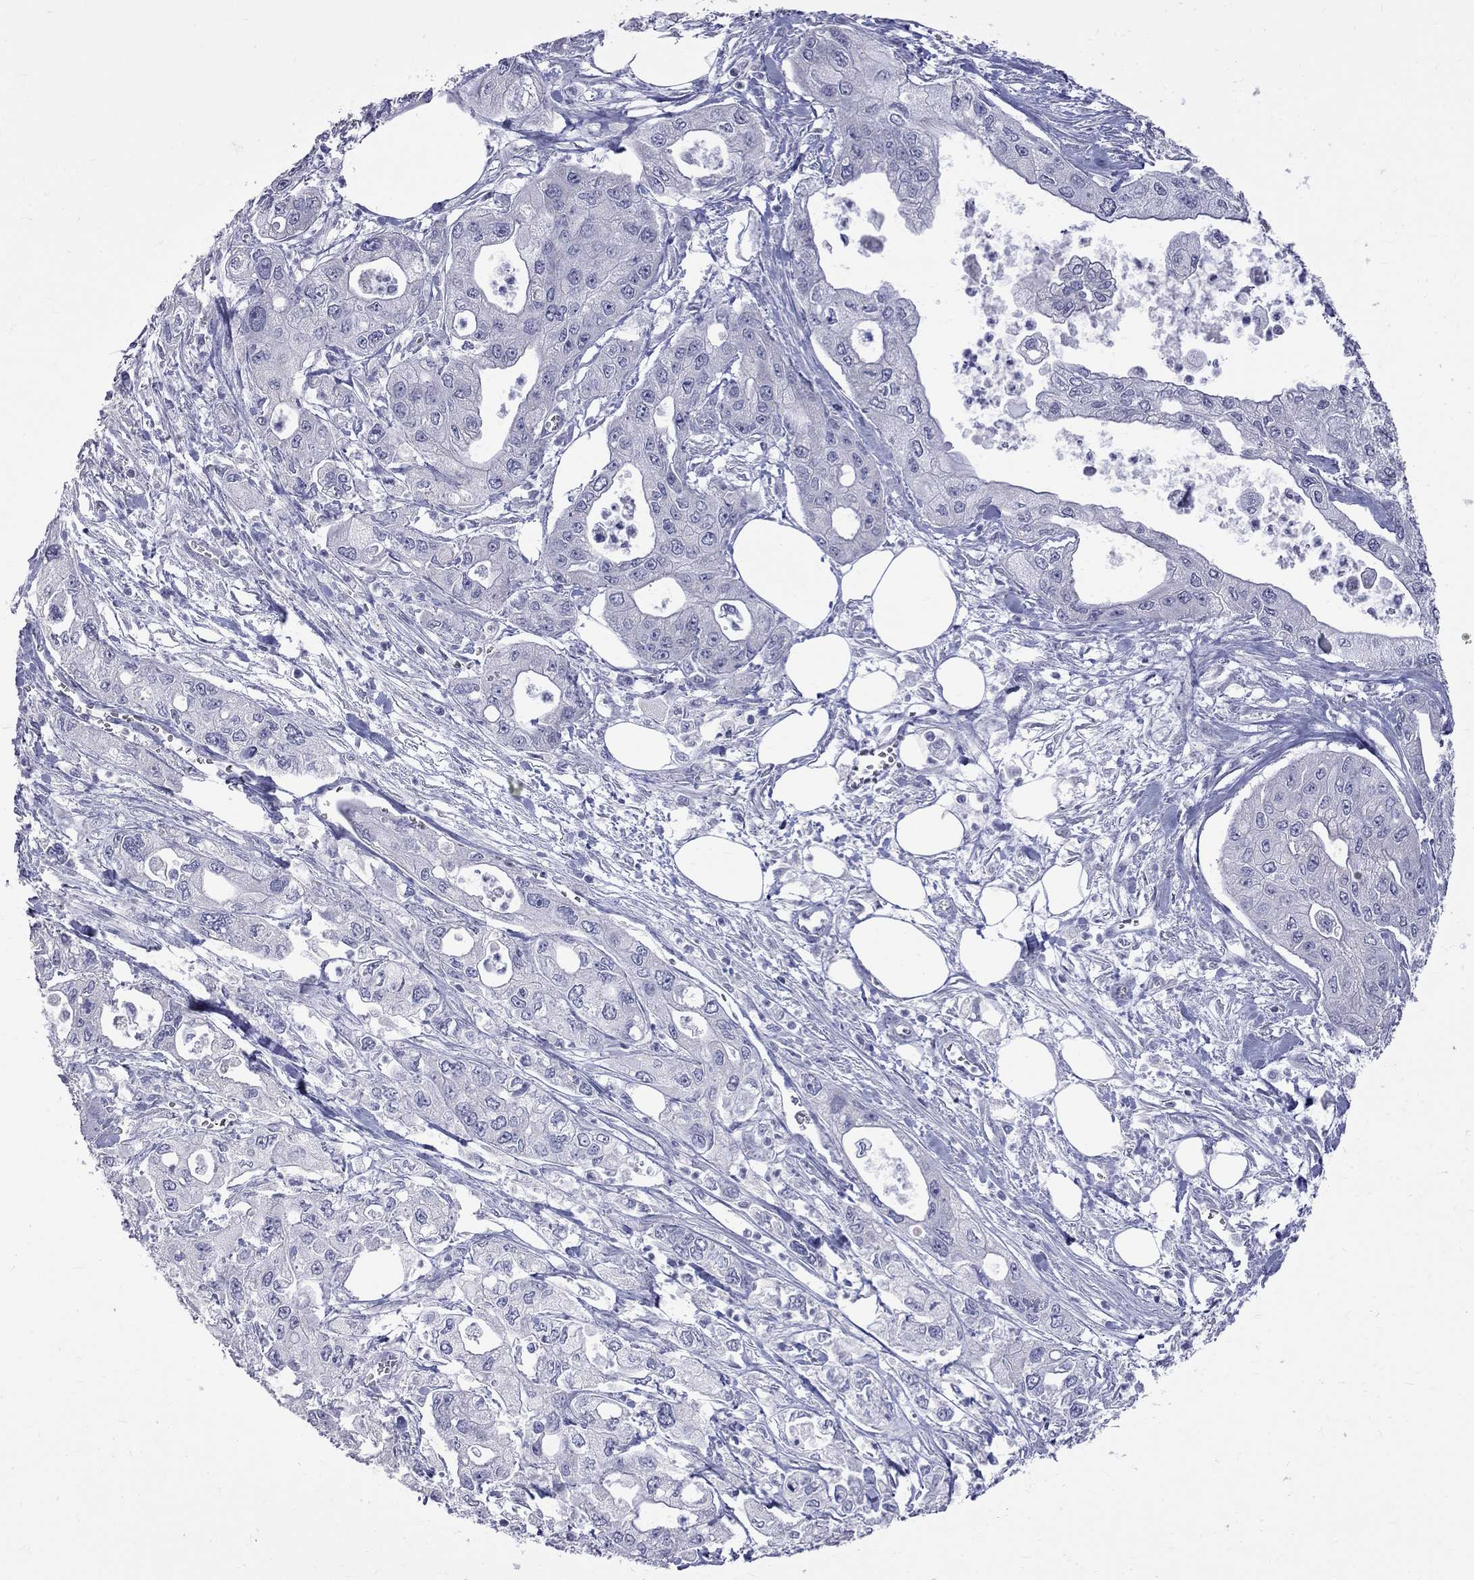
{"staining": {"intensity": "negative", "quantity": "none", "location": "none"}, "tissue": "pancreatic cancer", "cell_type": "Tumor cells", "image_type": "cancer", "snomed": [{"axis": "morphology", "description": "Adenocarcinoma, NOS"}, {"axis": "topography", "description": "Pancreas"}], "caption": "Histopathology image shows no significant protein expression in tumor cells of pancreatic cancer (adenocarcinoma). (Immunohistochemistry, brightfield microscopy, high magnification).", "gene": "KCND2", "patient": {"sex": "male", "age": 70}}